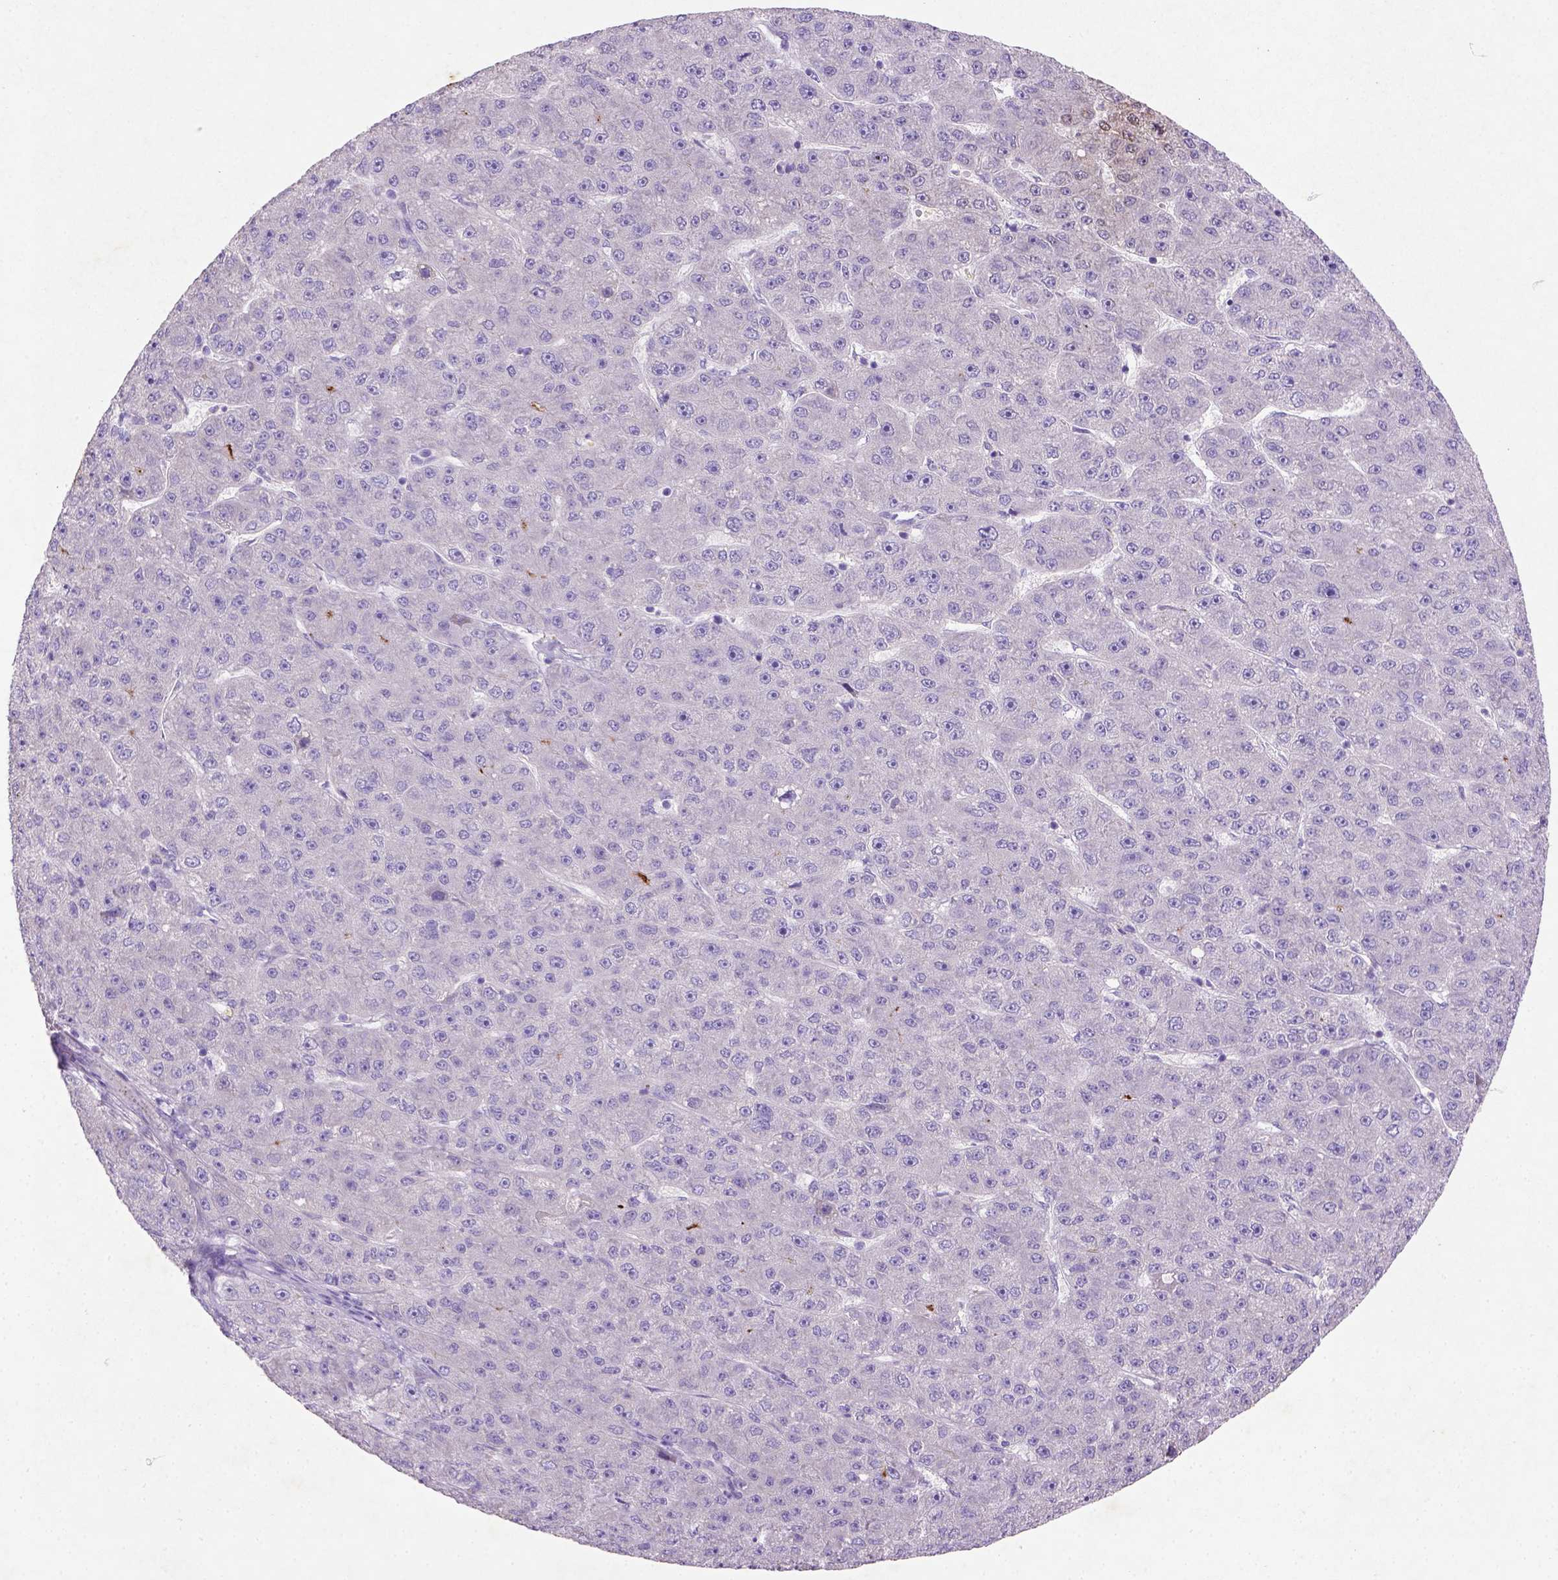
{"staining": {"intensity": "negative", "quantity": "none", "location": "none"}, "tissue": "liver cancer", "cell_type": "Tumor cells", "image_type": "cancer", "snomed": [{"axis": "morphology", "description": "Carcinoma, Hepatocellular, NOS"}, {"axis": "topography", "description": "Liver"}], "caption": "Immunohistochemical staining of liver cancer displays no significant expression in tumor cells. (Stains: DAB (3,3'-diaminobenzidine) immunohistochemistry with hematoxylin counter stain, Microscopy: brightfield microscopy at high magnification).", "gene": "NUDT2", "patient": {"sex": "male", "age": 67}}